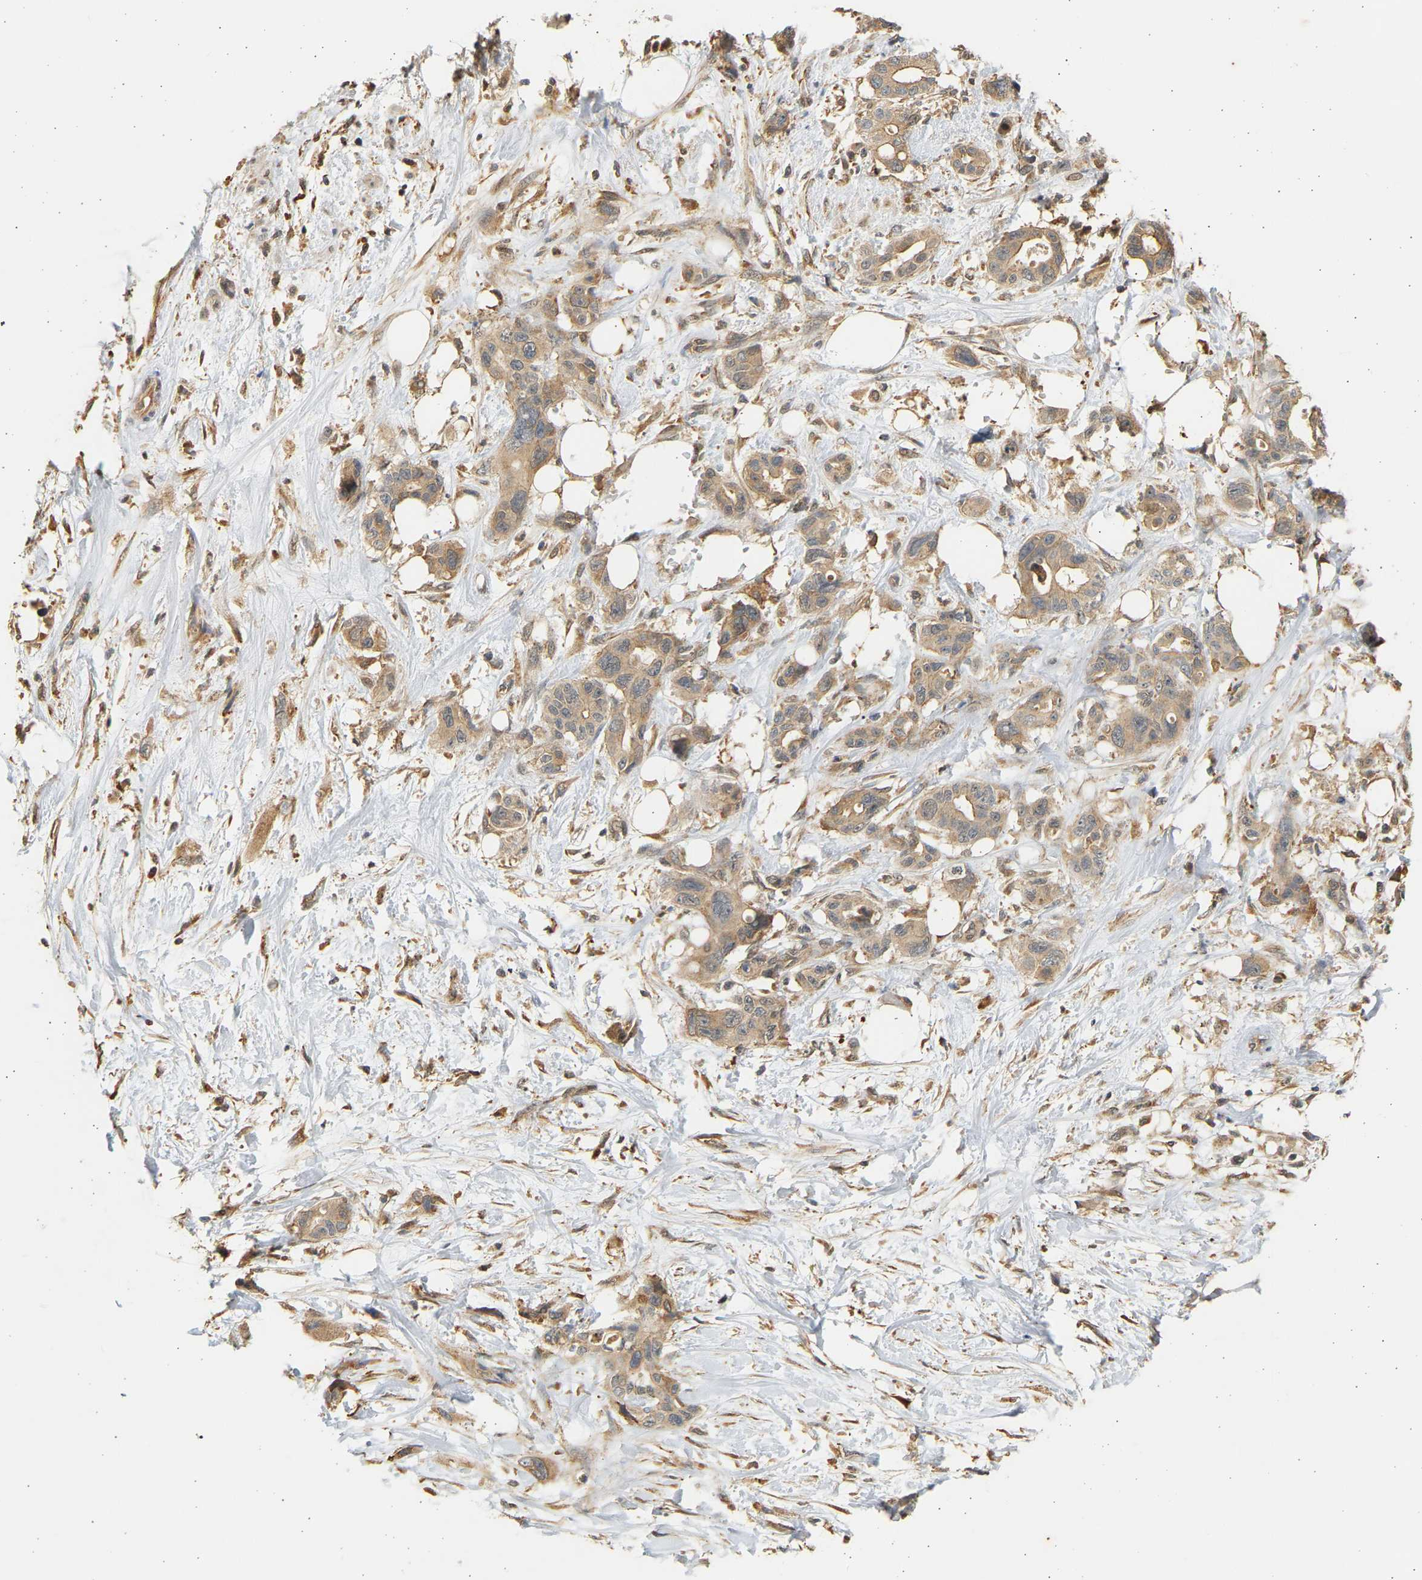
{"staining": {"intensity": "weak", "quantity": ">75%", "location": "cytoplasmic/membranous"}, "tissue": "pancreatic cancer", "cell_type": "Tumor cells", "image_type": "cancer", "snomed": [{"axis": "morphology", "description": "Adenocarcinoma, NOS"}, {"axis": "topography", "description": "Pancreas"}], "caption": "Immunohistochemical staining of human pancreatic cancer (adenocarcinoma) reveals weak cytoplasmic/membranous protein positivity in about >75% of tumor cells.", "gene": "B4GALT6", "patient": {"sex": "male", "age": 46}}